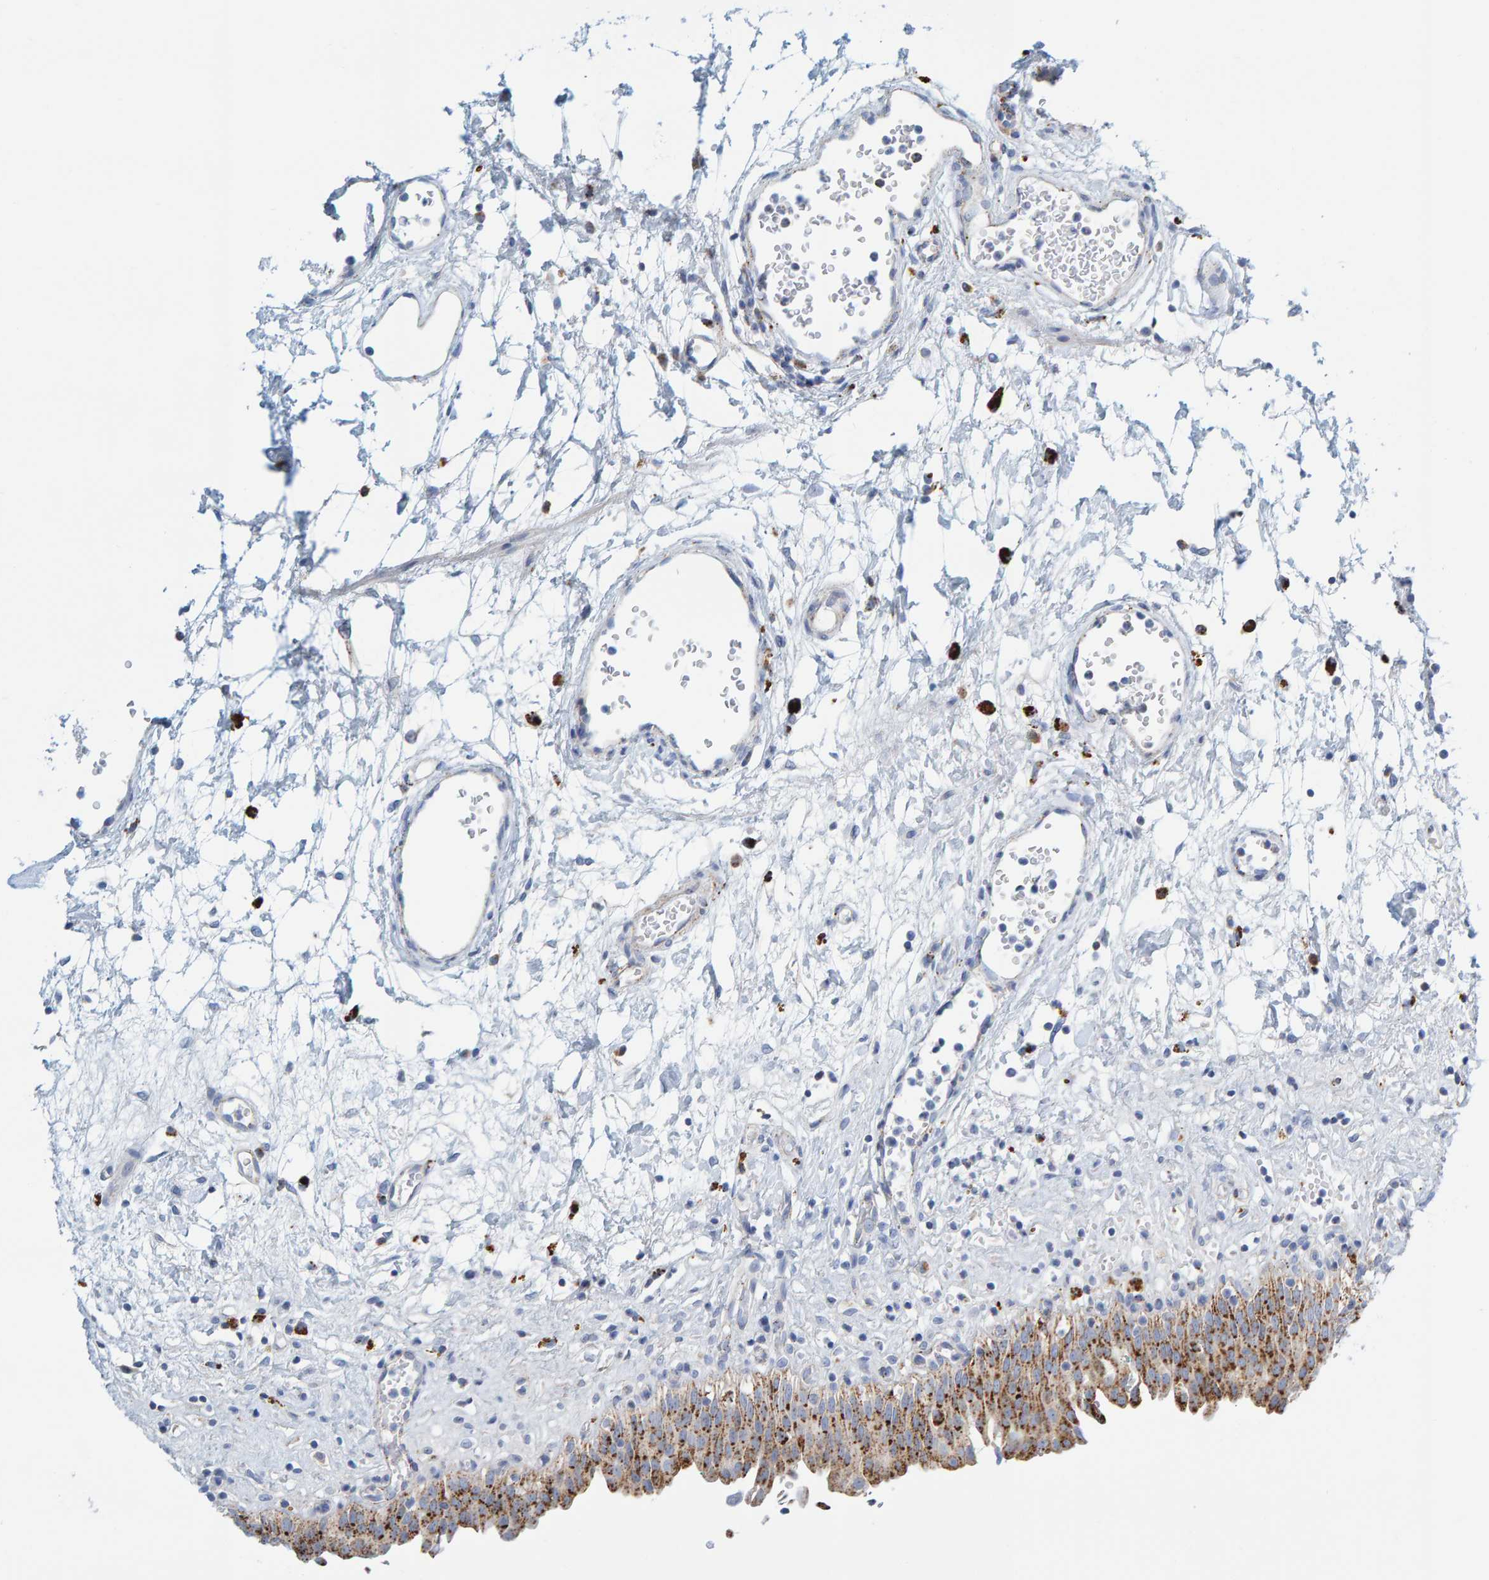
{"staining": {"intensity": "strong", "quantity": "25%-75%", "location": "cytoplasmic/membranous"}, "tissue": "urinary bladder", "cell_type": "Urothelial cells", "image_type": "normal", "snomed": [{"axis": "morphology", "description": "Urothelial carcinoma, High grade"}, {"axis": "topography", "description": "Urinary bladder"}], "caption": "Urinary bladder stained with a brown dye displays strong cytoplasmic/membranous positive positivity in approximately 25%-75% of urothelial cells.", "gene": "BIN3", "patient": {"sex": "male", "age": 46}}